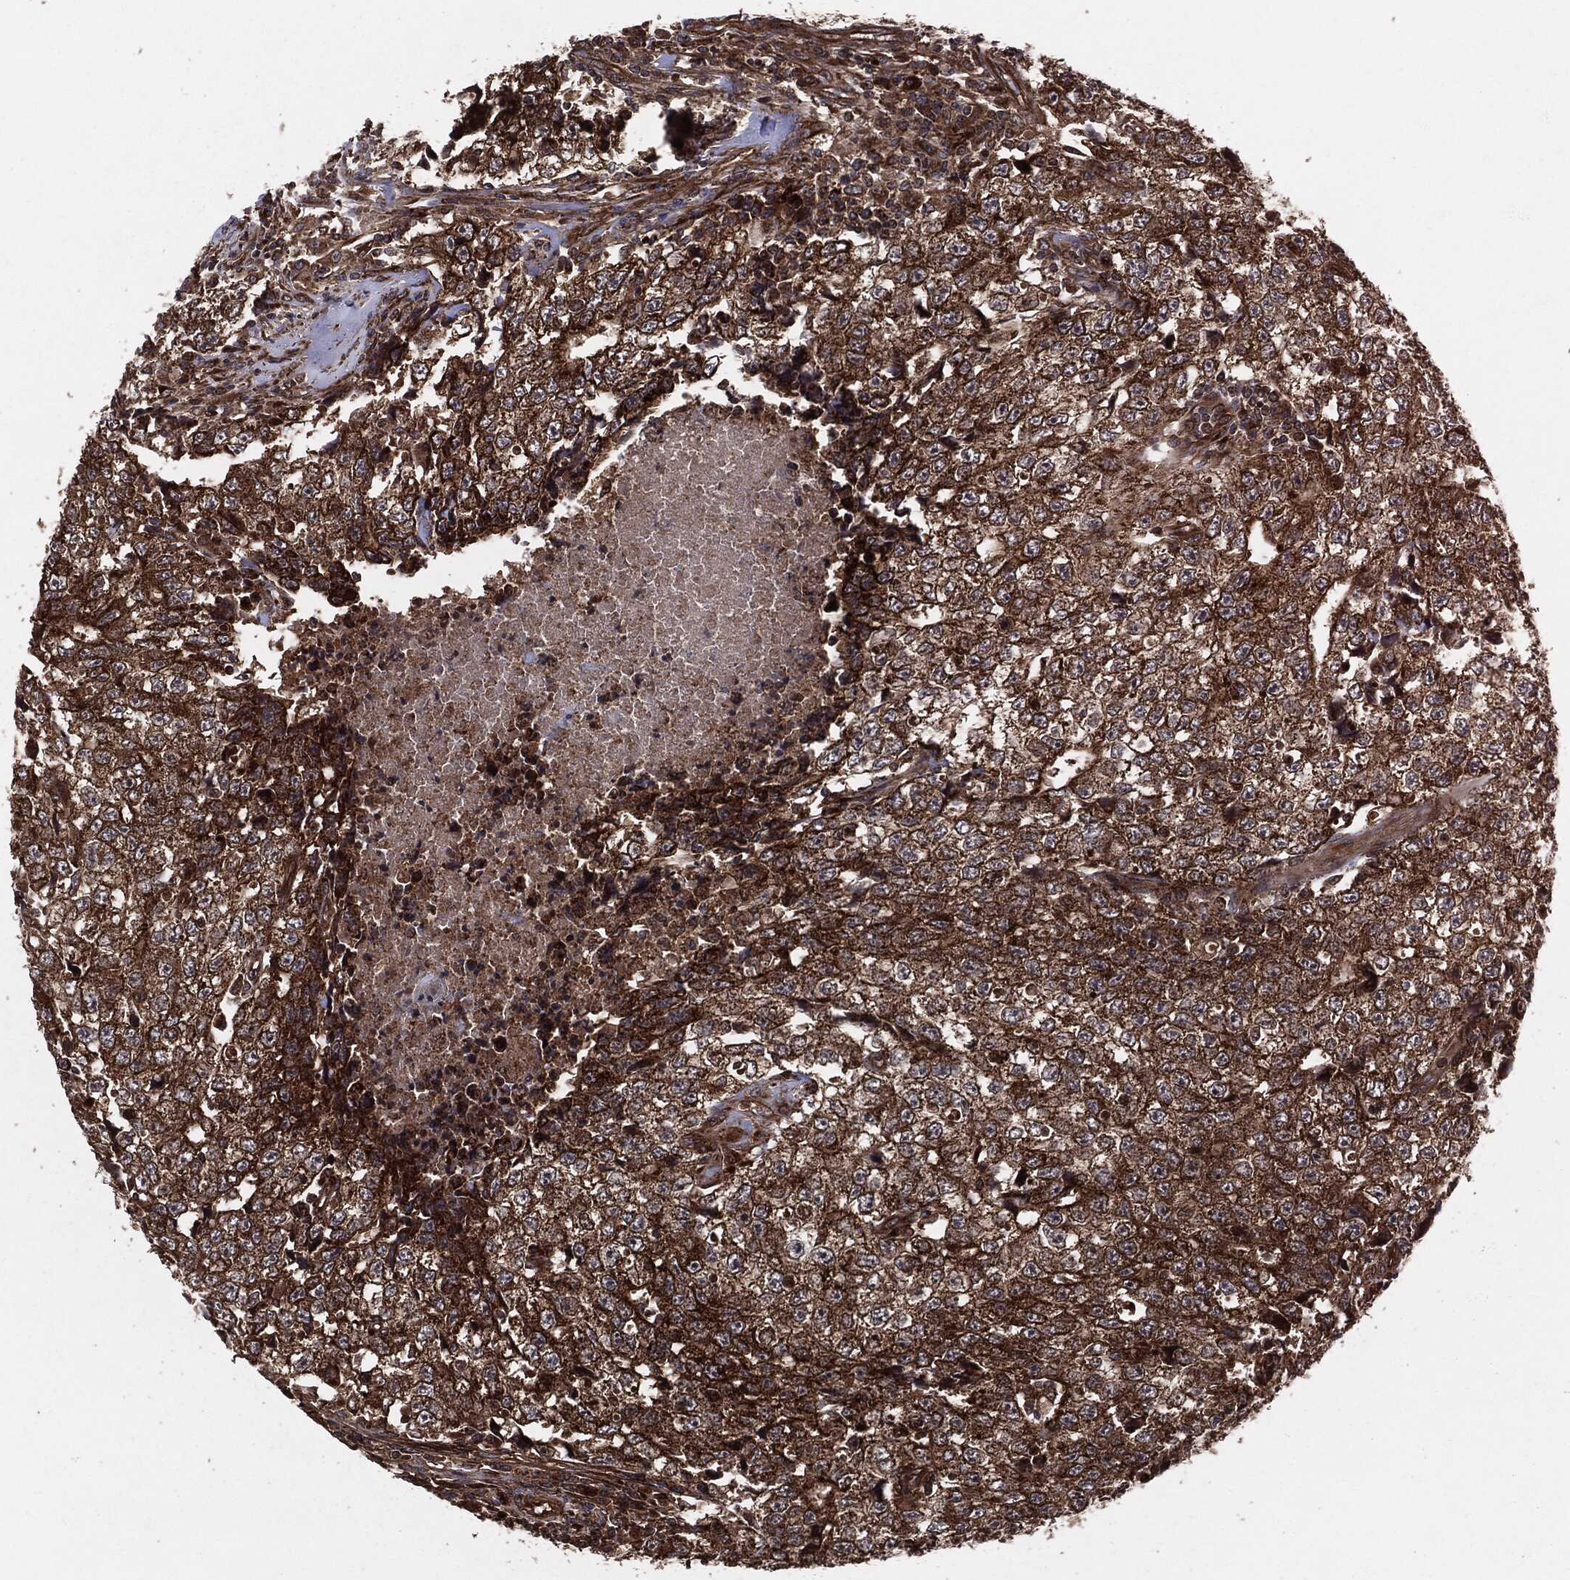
{"staining": {"intensity": "strong", "quantity": ">75%", "location": "cytoplasmic/membranous"}, "tissue": "testis cancer", "cell_type": "Tumor cells", "image_type": "cancer", "snomed": [{"axis": "morphology", "description": "Necrosis, NOS"}, {"axis": "morphology", "description": "Carcinoma, Embryonal, NOS"}, {"axis": "topography", "description": "Testis"}], "caption": "Tumor cells demonstrate strong cytoplasmic/membranous staining in about >75% of cells in testis embryonal carcinoma.", "gene": "BCAR1", "patient": {"sex": "male", "age": 19}}